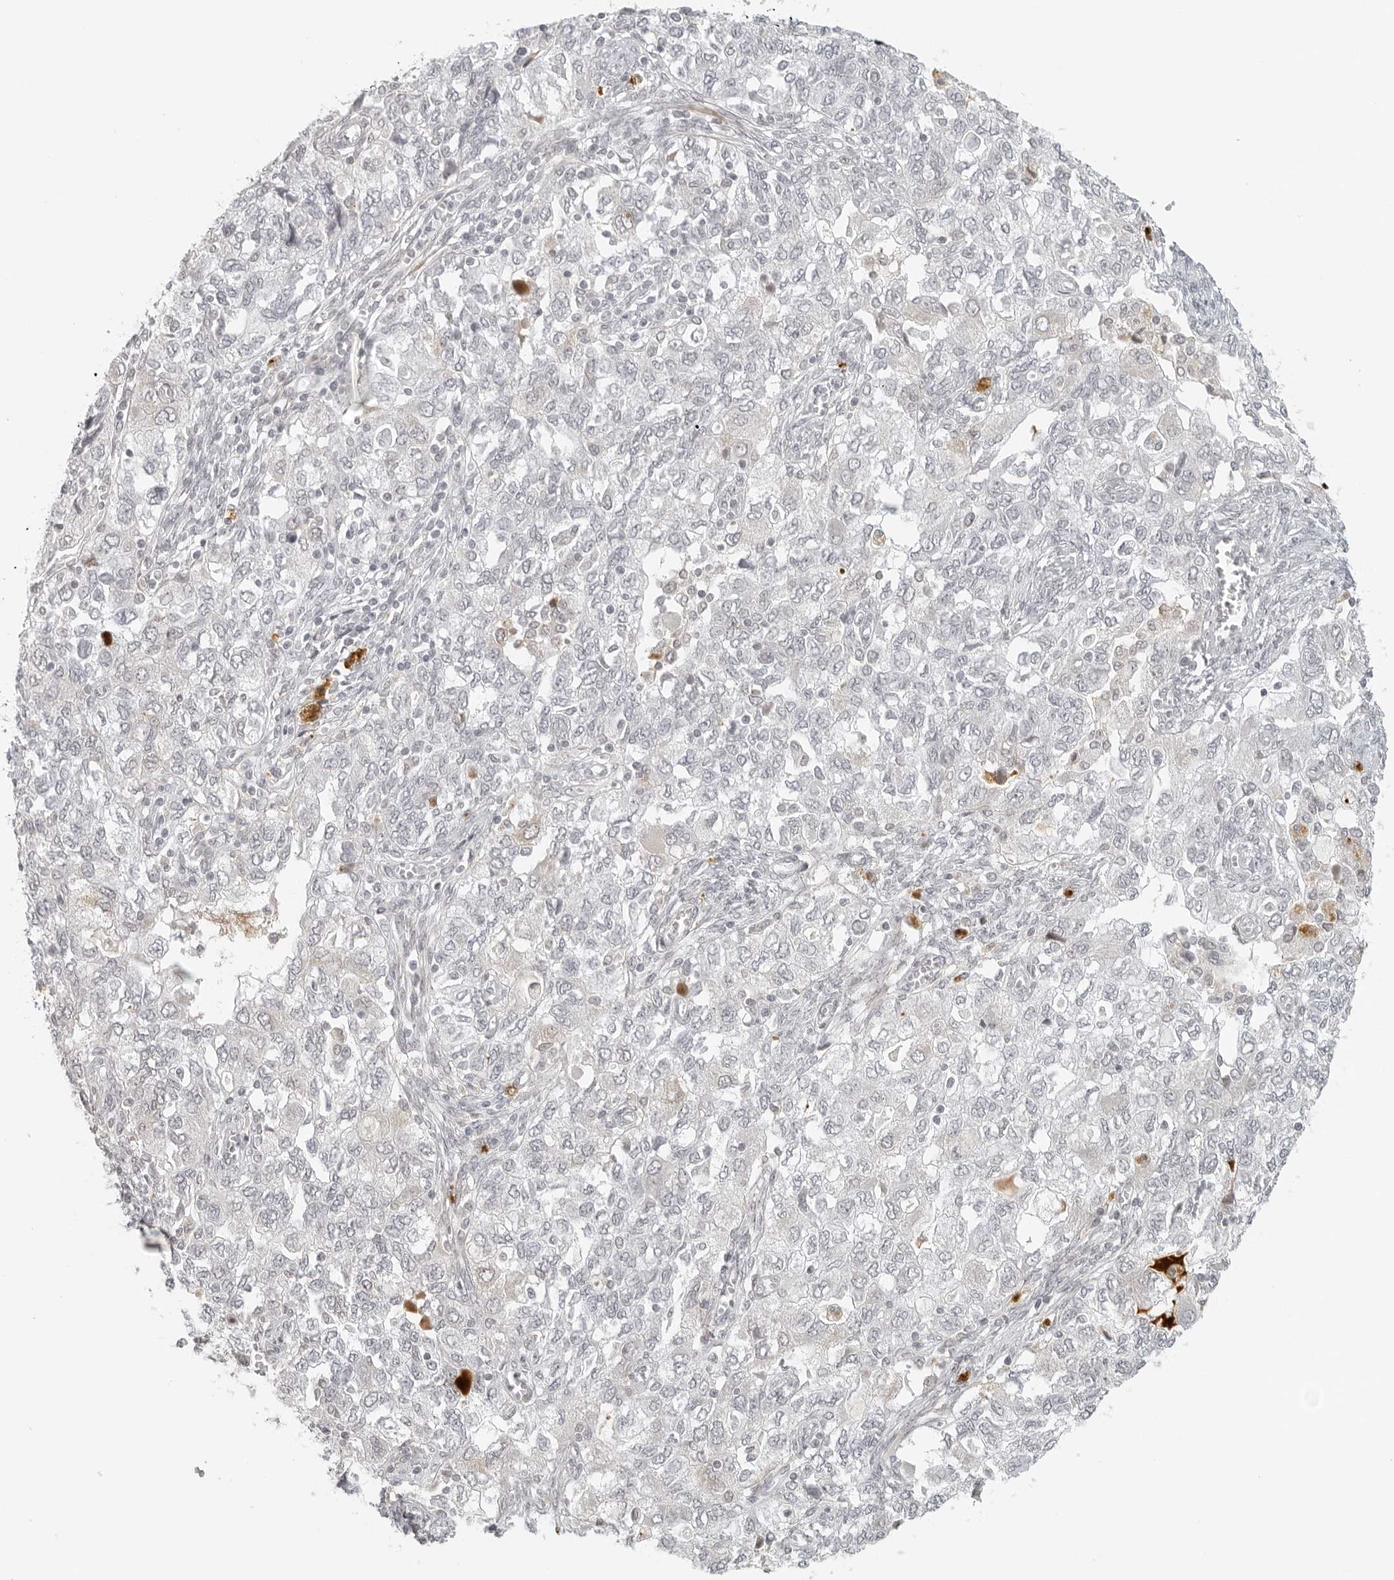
{"staining": {"intensity": "negative", "quantity": "none", "location": "none"}, "tissue": "ovarian cancer", "cell_type": "Tumor cells", "image_type": "cancer", "snomed": [{"axis": "morphology", "description": "Carcinoma, NOS"}, {"axis": "morphology", "description": "Cystadenocarcinoma, serous, NOS"}, {"axis": "topography", "description": "Ovary"}], "caption": "Immunohistochemistry photomicrograph of neoplastic tissue: human ovarian cancer stained with DAB (3,3'-diaminobenzidine) demonstrates no significant protein positivity in tumor cells.", "gene": "ZNF678", "patient": {"sex": "female", "age": 69}}